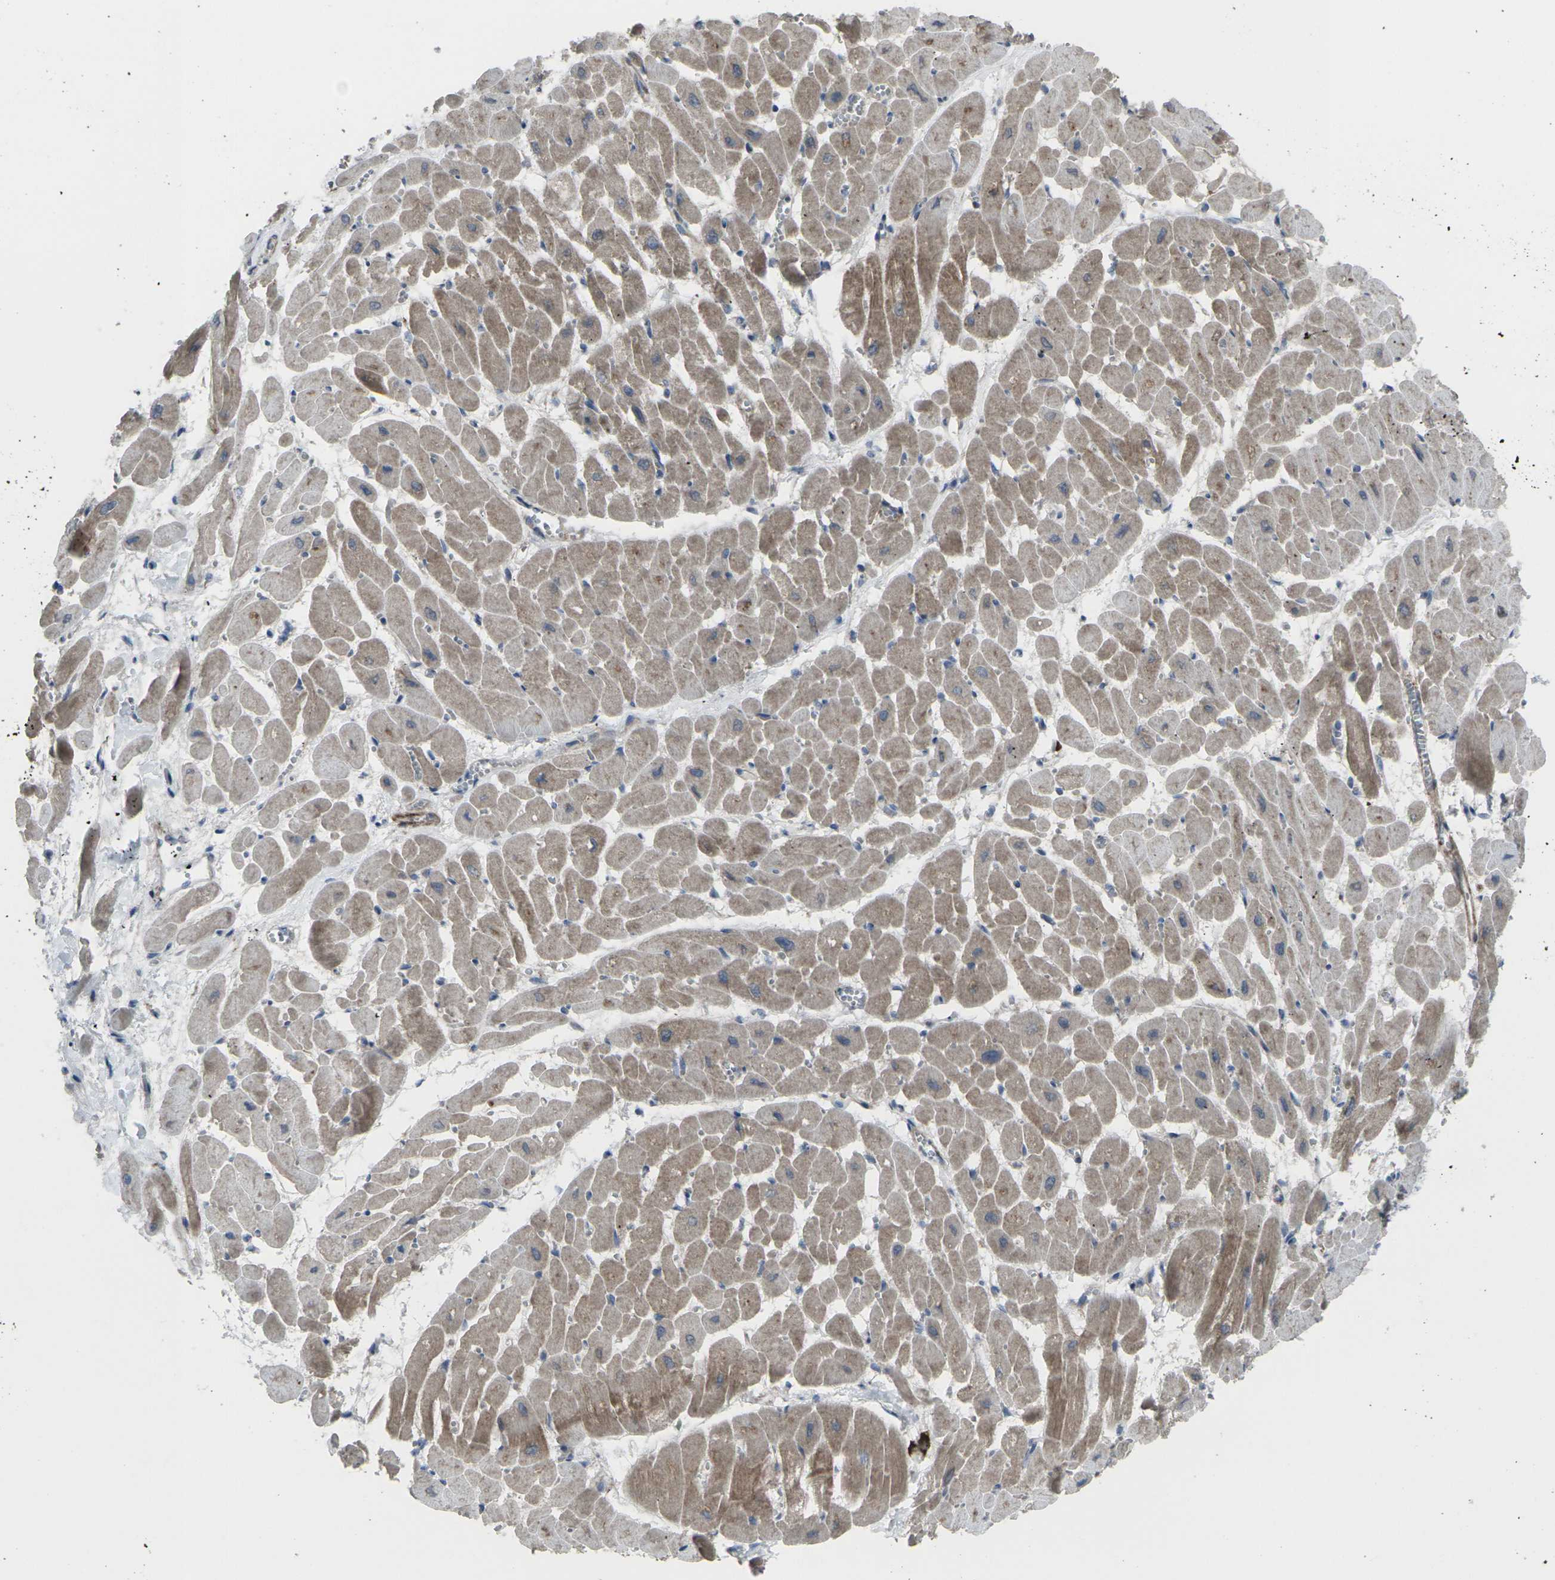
{"staining": {"intensity": "moderate", "quantity": ">75%", "location": "cytoplasmic/membranous"}, "tissue": "heart muscle", "cell_type": "Cardiomyocytes", "image_type": "normal", "snomed": [{"axis": "morphology", "description": "Normal tissue, NOS"}, {"axis": "topography", "description": "Heart"}], "caption": "Human heart muscle stained with a brown dye displays moderate cytoplasmic/membranous positive expression in approximately >75% of cardiomyocytes.", "gene": "CCR10", "patient": {"sex": "male", "age": 45}}